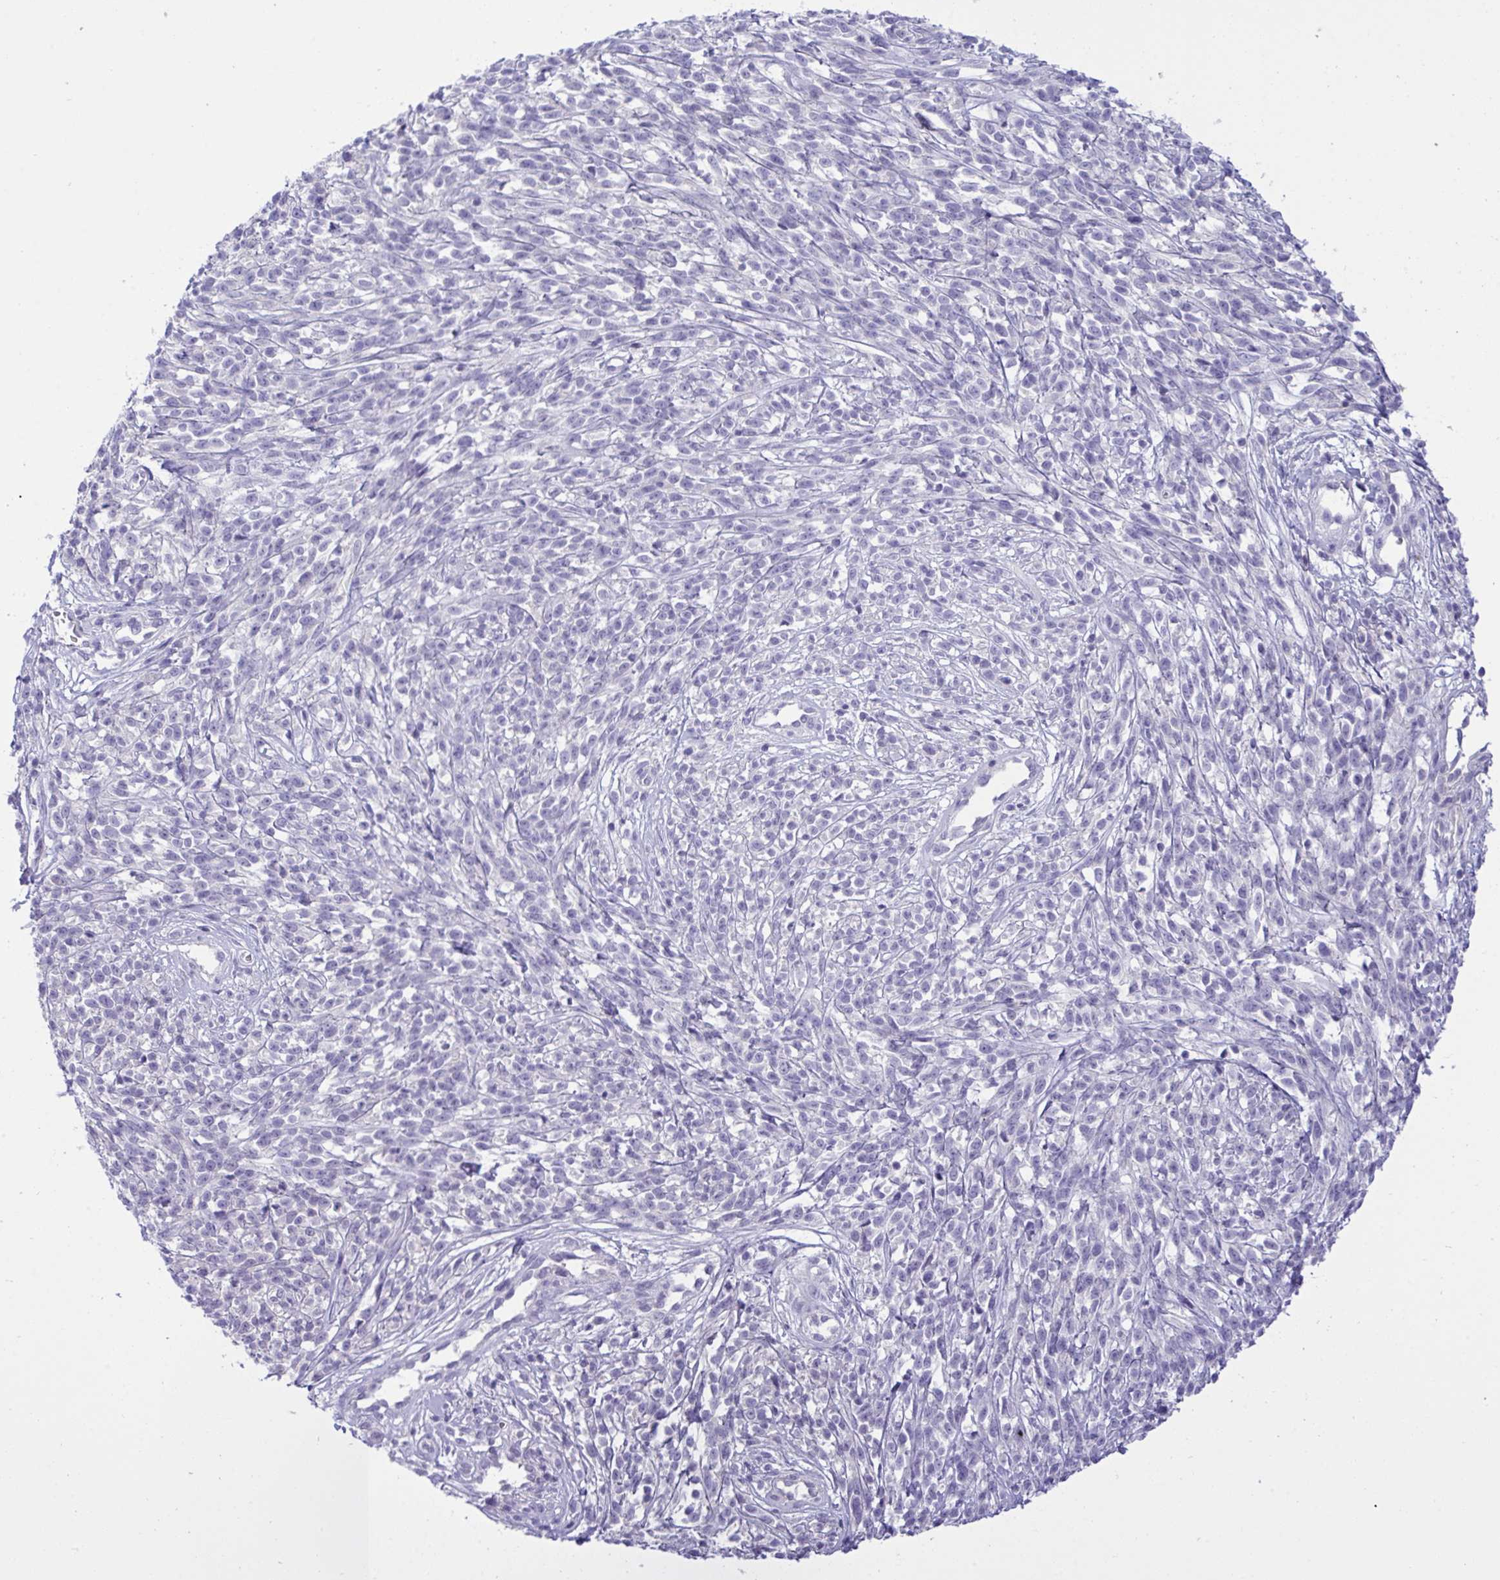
{"staining": {"intensity": "negative", "quantity": "none", "location": "none"}, "tissue": "melanoma", "cell_type": "Tumor cells", "image_type": "cancer", "snomed": [{"axis": "morphology", "description": "Malignant melanoma, NOS"}, {"axis": "topography", "description": "Skin"}, {"axis": "topography", "description": "Skin of trunk"}], "caption": "Human melanoma stained for a protein using immunohistochemistry exhibits no expression in tumor cells.", "gene": "WDR97", "patient": {"sex": "male", "age": 74}}